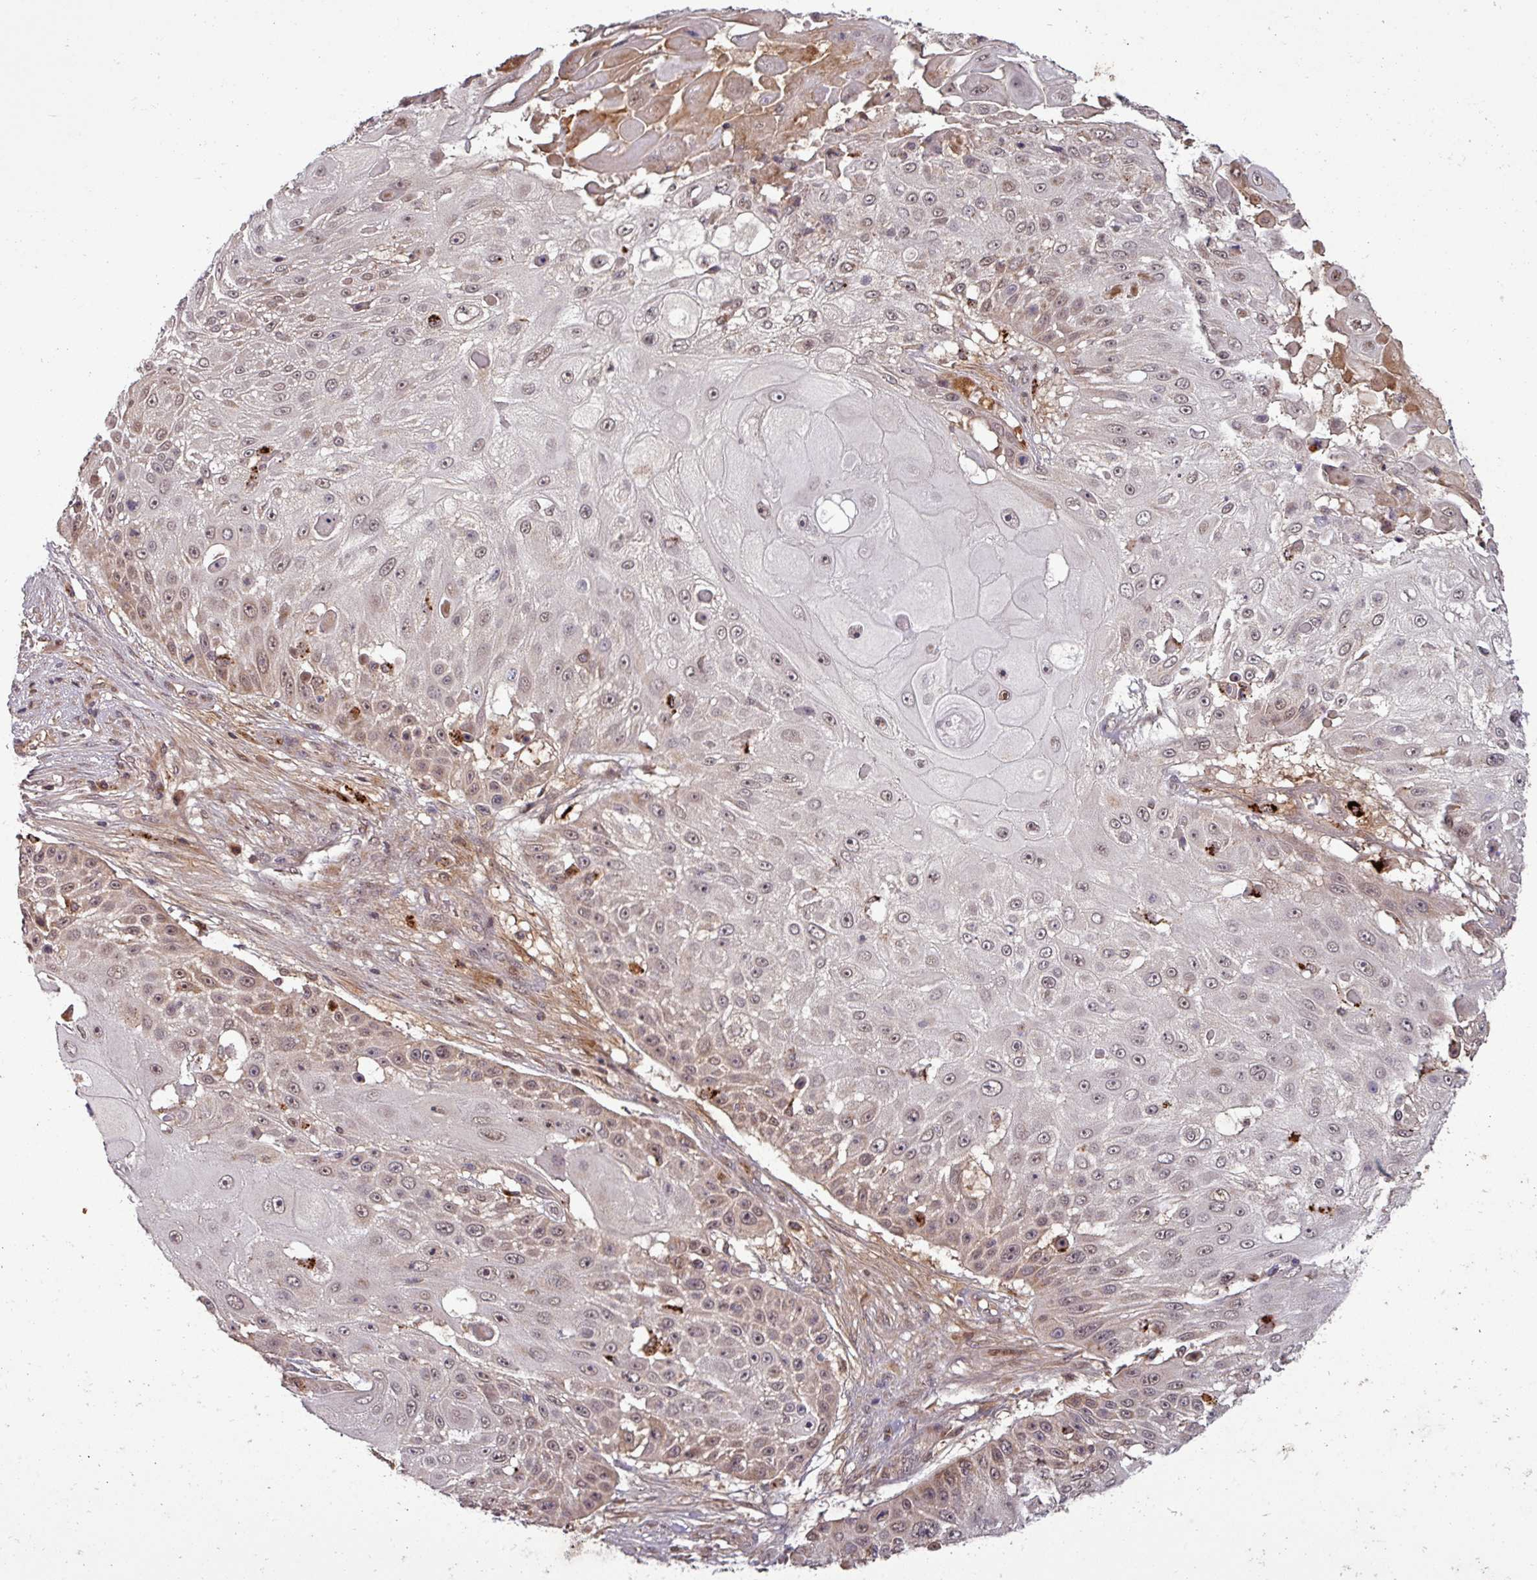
{"staining": {"intensity": "moderate", "quantity": "25%-75%", "location": "cytoplasmic/membranous,nuclear"}, "tissue": "skin cancer", "cell_type": "Tumor cells", "image_type": "cancer", "snomed": [{"axis": "morphology", "description": "Squamous cell carcinoma, NOS"}, {"axis": "topography", "description": "Skin"}], "caption": "A micrograph of skin squamous cell carcinoma stained for a protein exhibits moderate cytoplasmic/membranous and nuclear brown staining in tumor cells. The protein is stained brown, and the nuclei are stained in blue (DAB IHC with brightfield microscopy, high magnification).", "gene": "PUS1", "patient": {"sex": "female", "age": 86}}